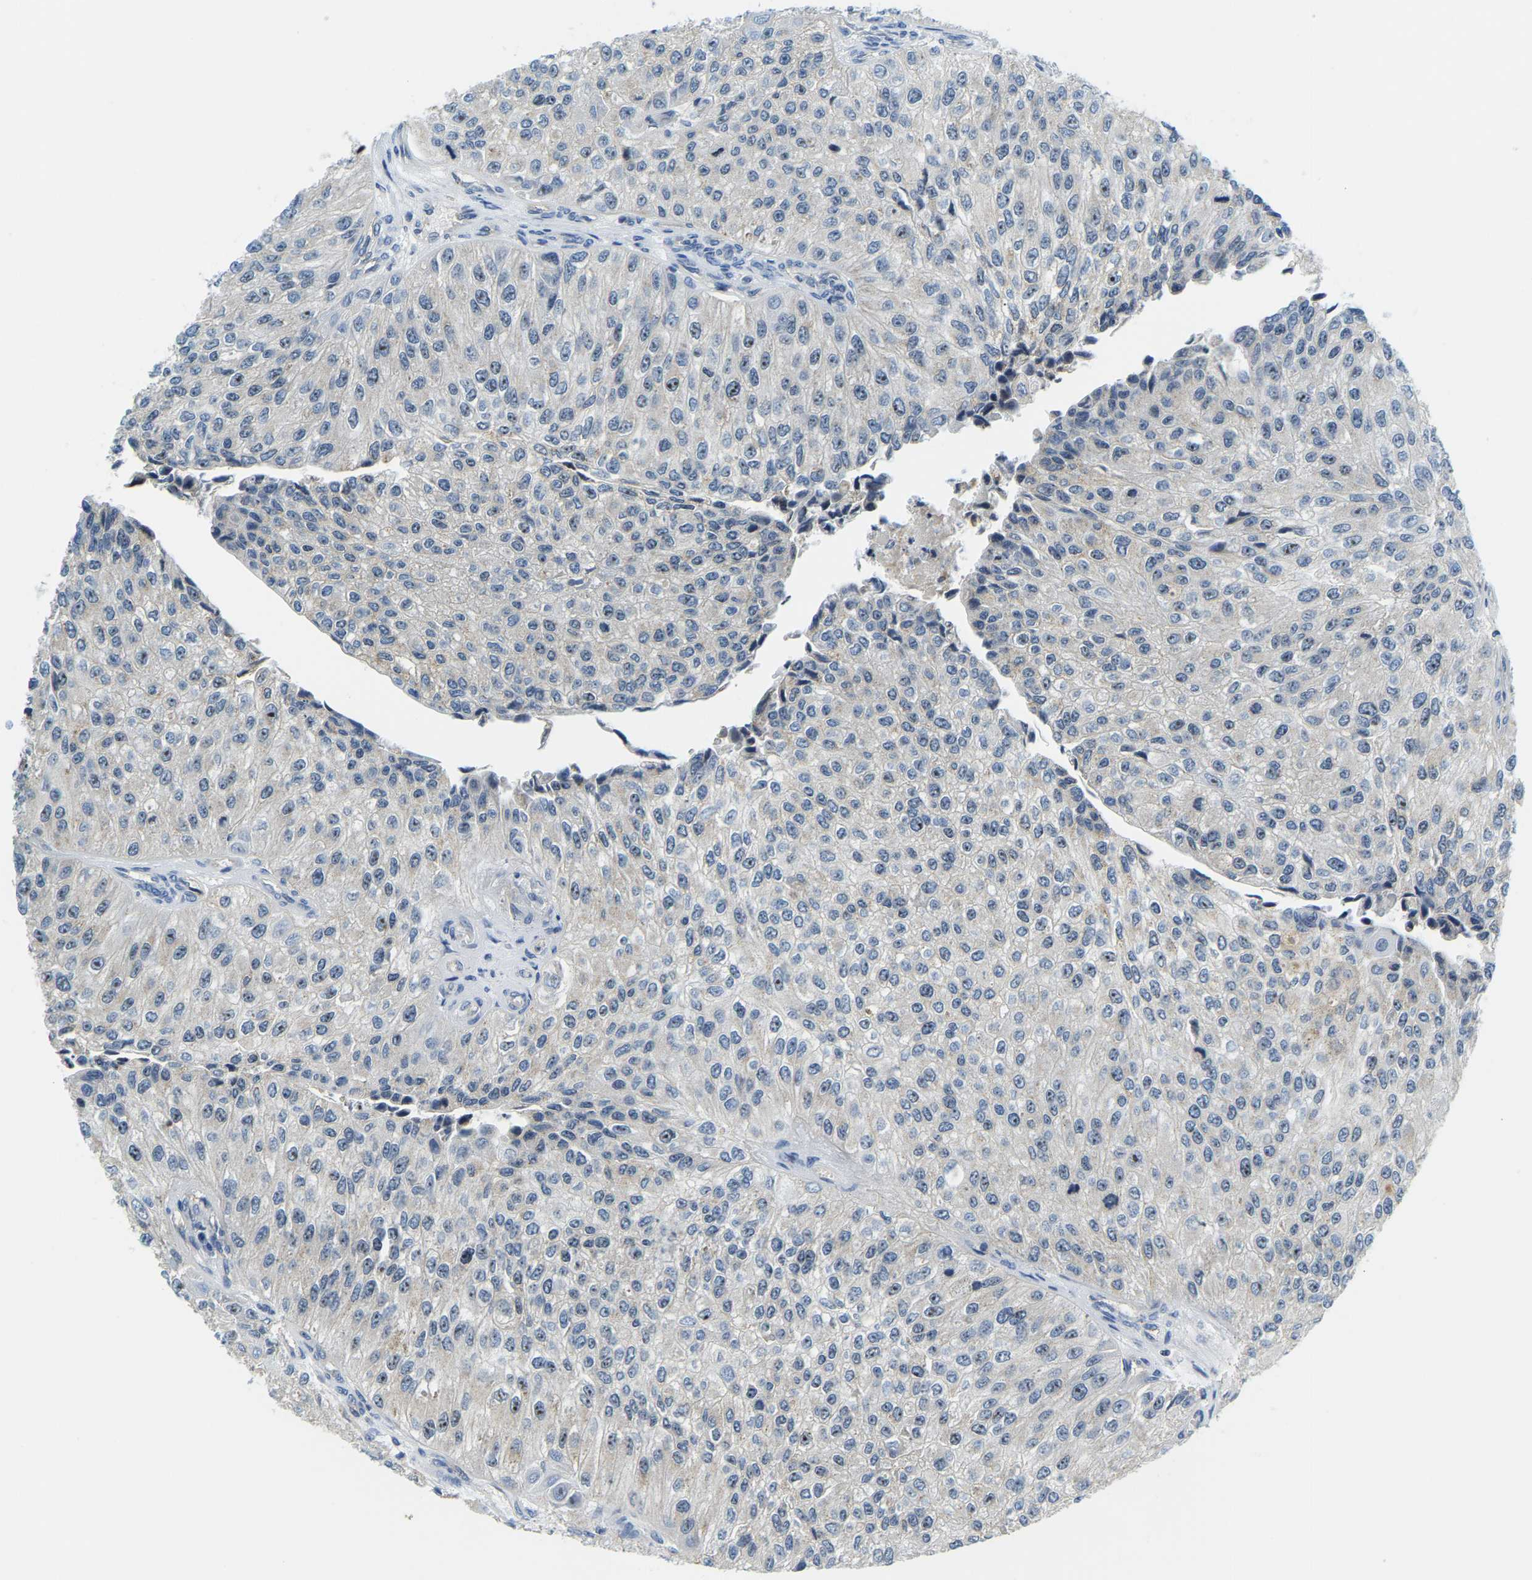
{"staining": {"intensity": "moderate", "quantity": "<25%", "location": "nuclear"}, "tissue": "urothelial cancer", "cell_type": "Tumor cells", "image_type": "cancer", "snomed": [{"axis": "morphology", "description": "Urothelial carcinoma, High grade"}, {"axis": "topography", "description": "Kidney"}, {"axis": "topography", "description": "Urinary bladder"}], "caption": "Human high-grade urothelial carcinoma stained for a protein (brown) shows moderate nuclear positive staining in about <25% of tumor cells.", "gene": "RRP1", "patient": {"sex": "male", "age": 77}}